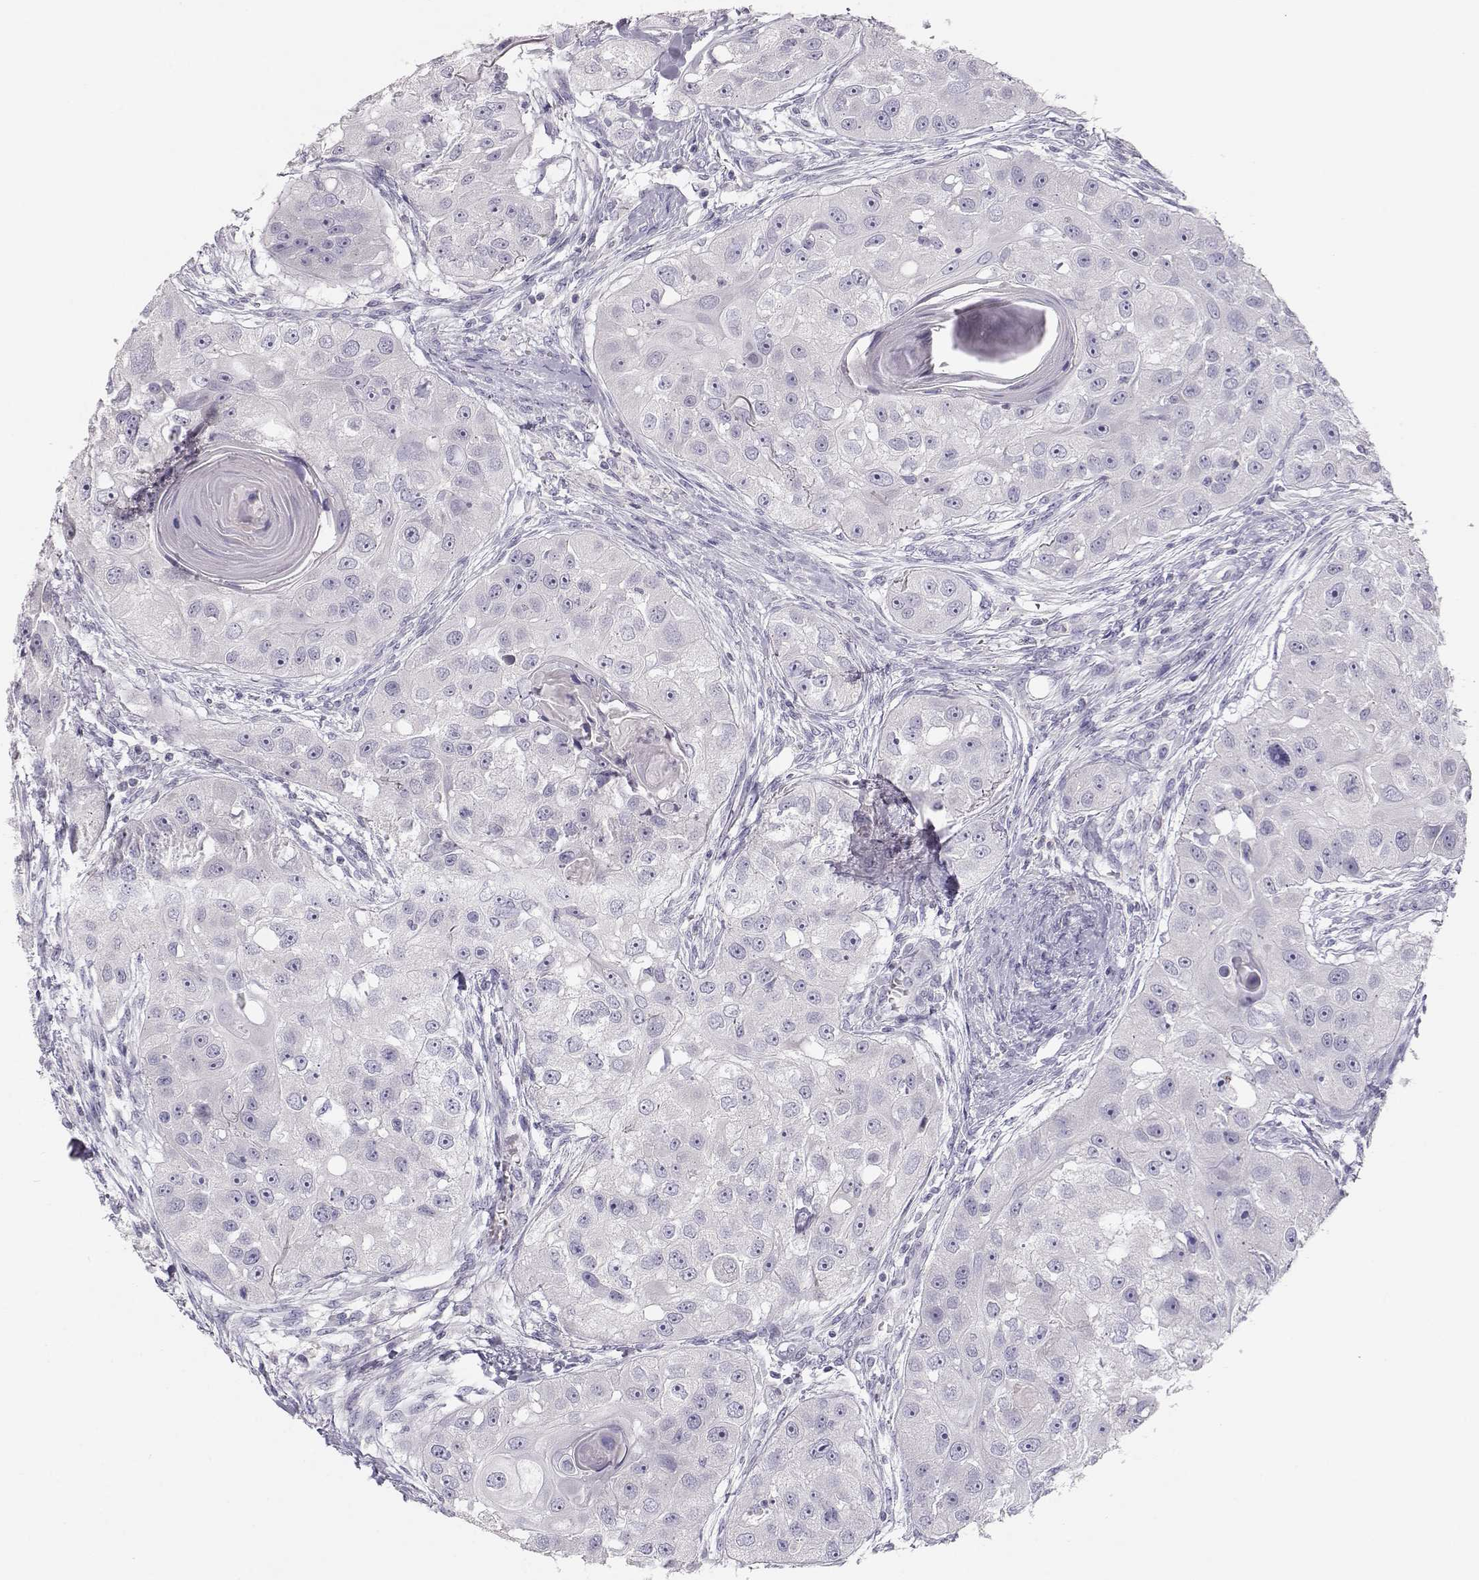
{"staining": {"intensity": "negative", "quantity": "none", "location": "none"}, "tissue": "head and neck cancer", "cell_type": "Tumor cells", "image_type": "cancer", "snomed": [{"axis": "morphology", "description": "Squamous cell carcinoma, NOS"}, {"axis": "topography", "description": "Head-Neck"}], "caption": "IHC histopathology image of head and neck cancer stained for a protein (brown), which displays no expression in tumor cells.", "gene": "LEPR", "patient": {"sex": "male", "age": 51}}